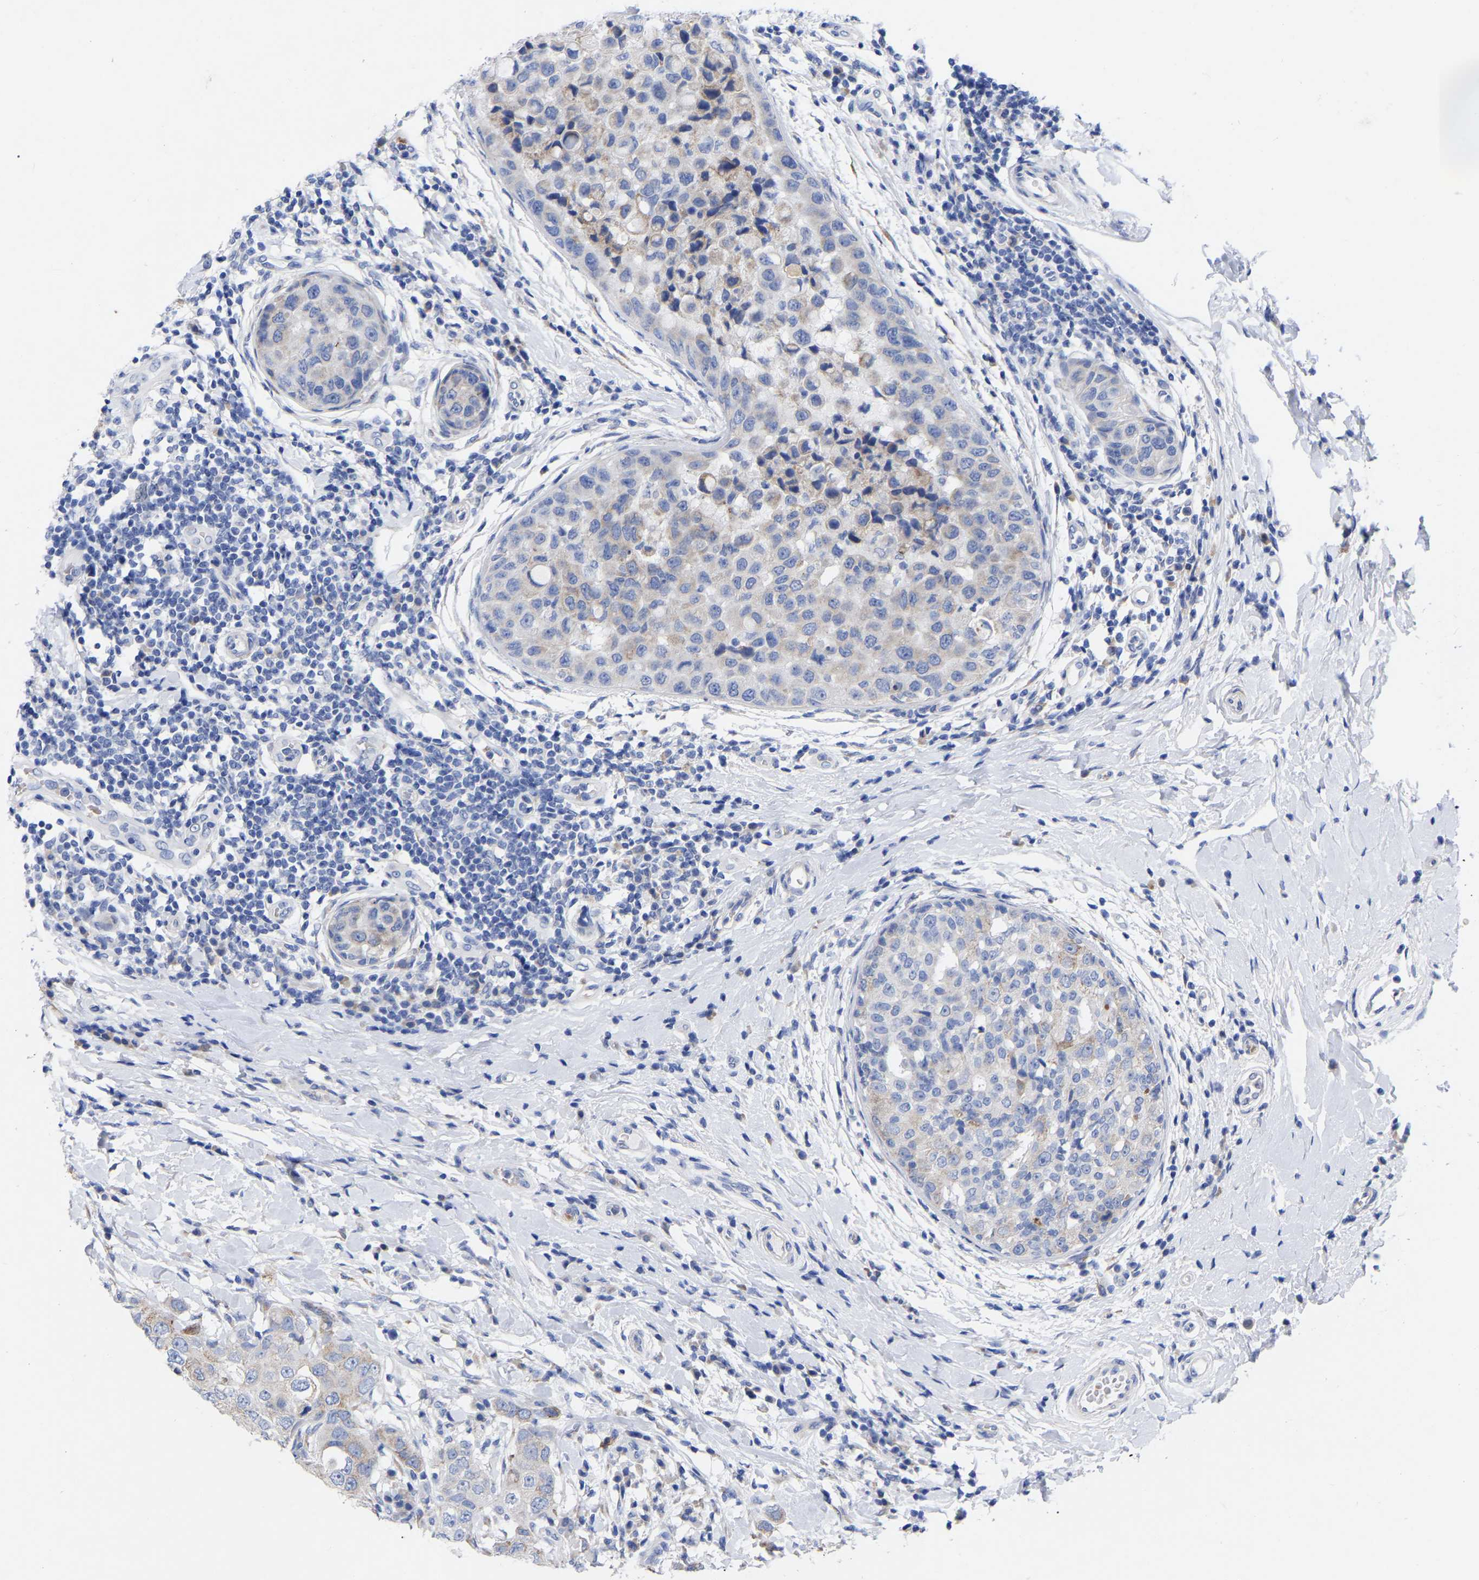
{"staining": {"intensity": "negative", "quantity": "none", "location": "none"}, "tissue": "breast cancer", "cell_type": "Tumor cells", "image_type": "cancer", "snomed": [{"axis": "morphology", "description": "Duct carcinoma"}, {"axis": "topography", "description": "Breast"}], "caption": "DAB immunohistochemical staining of breast cancer demonstrates no significant positivity in tumor cells. (Immunohistochemistry (ihc), brightfield microscopy, high magnification).", "gene": "GDF3", "patient": {"sex": "female", "age": 27}}